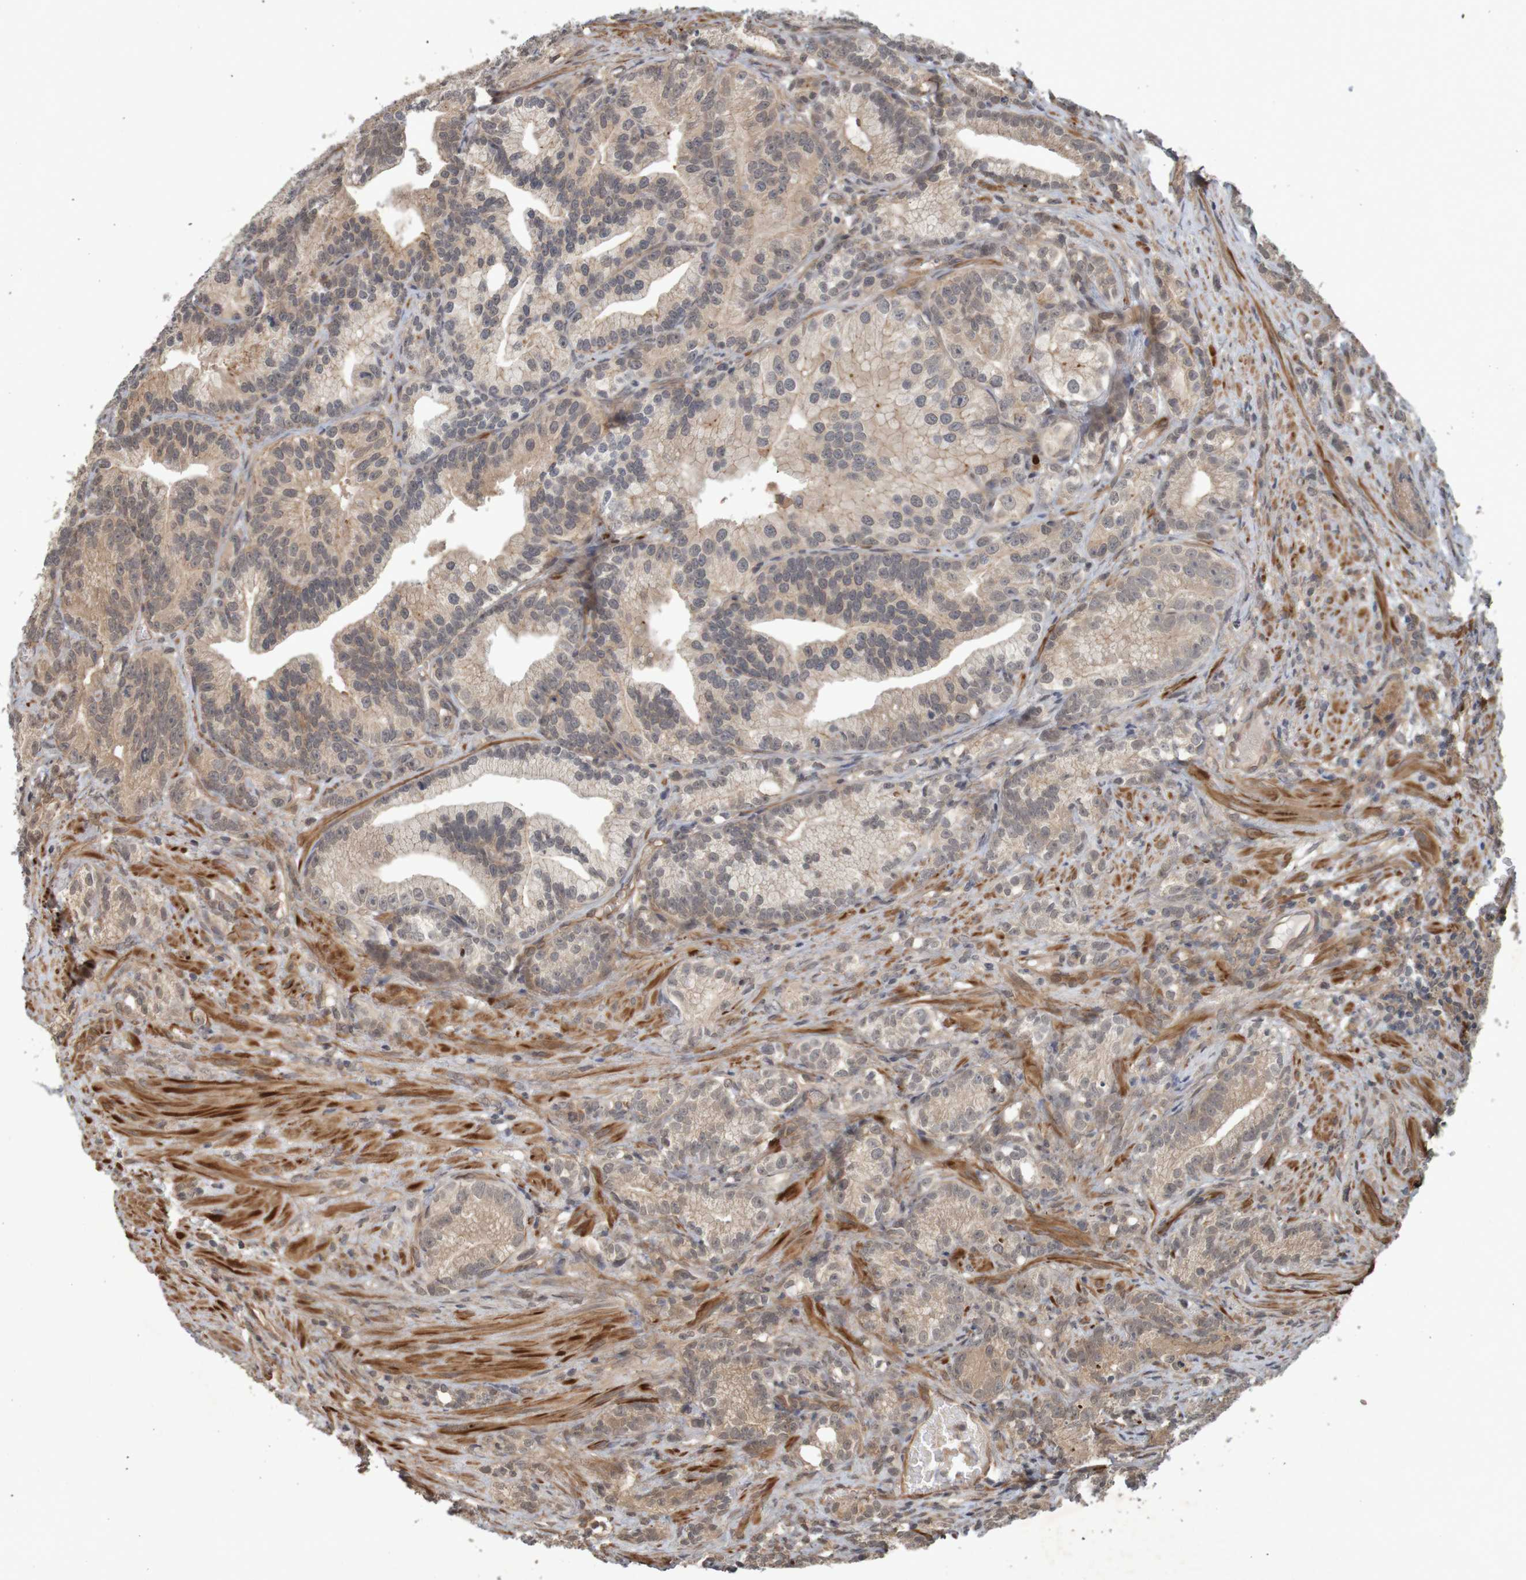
{"staining": {"intensity": "weak", "quantity": "25%-75%", "location": "cytoplasmic/membranous"}, "tissue": "prostate cancer", "cell_type": "Tumor cells", "image_type": "cancer", "snomed": [{"axis": "morphology", "description": "Adenocarcinoma, Low grade"}, {"axis": "topography", "description": "Prostate"}], "caption": "The photomicrograph demonstrates immunohistochemical staining of low-grade adenocarcinoma (prostate). There is weak cytoplasmic/membranous staining is seen in approximately 25%-75% of tumor cells.", "gene": "ARHGEF11", "patient": {"sex": "male", "age": 89}}